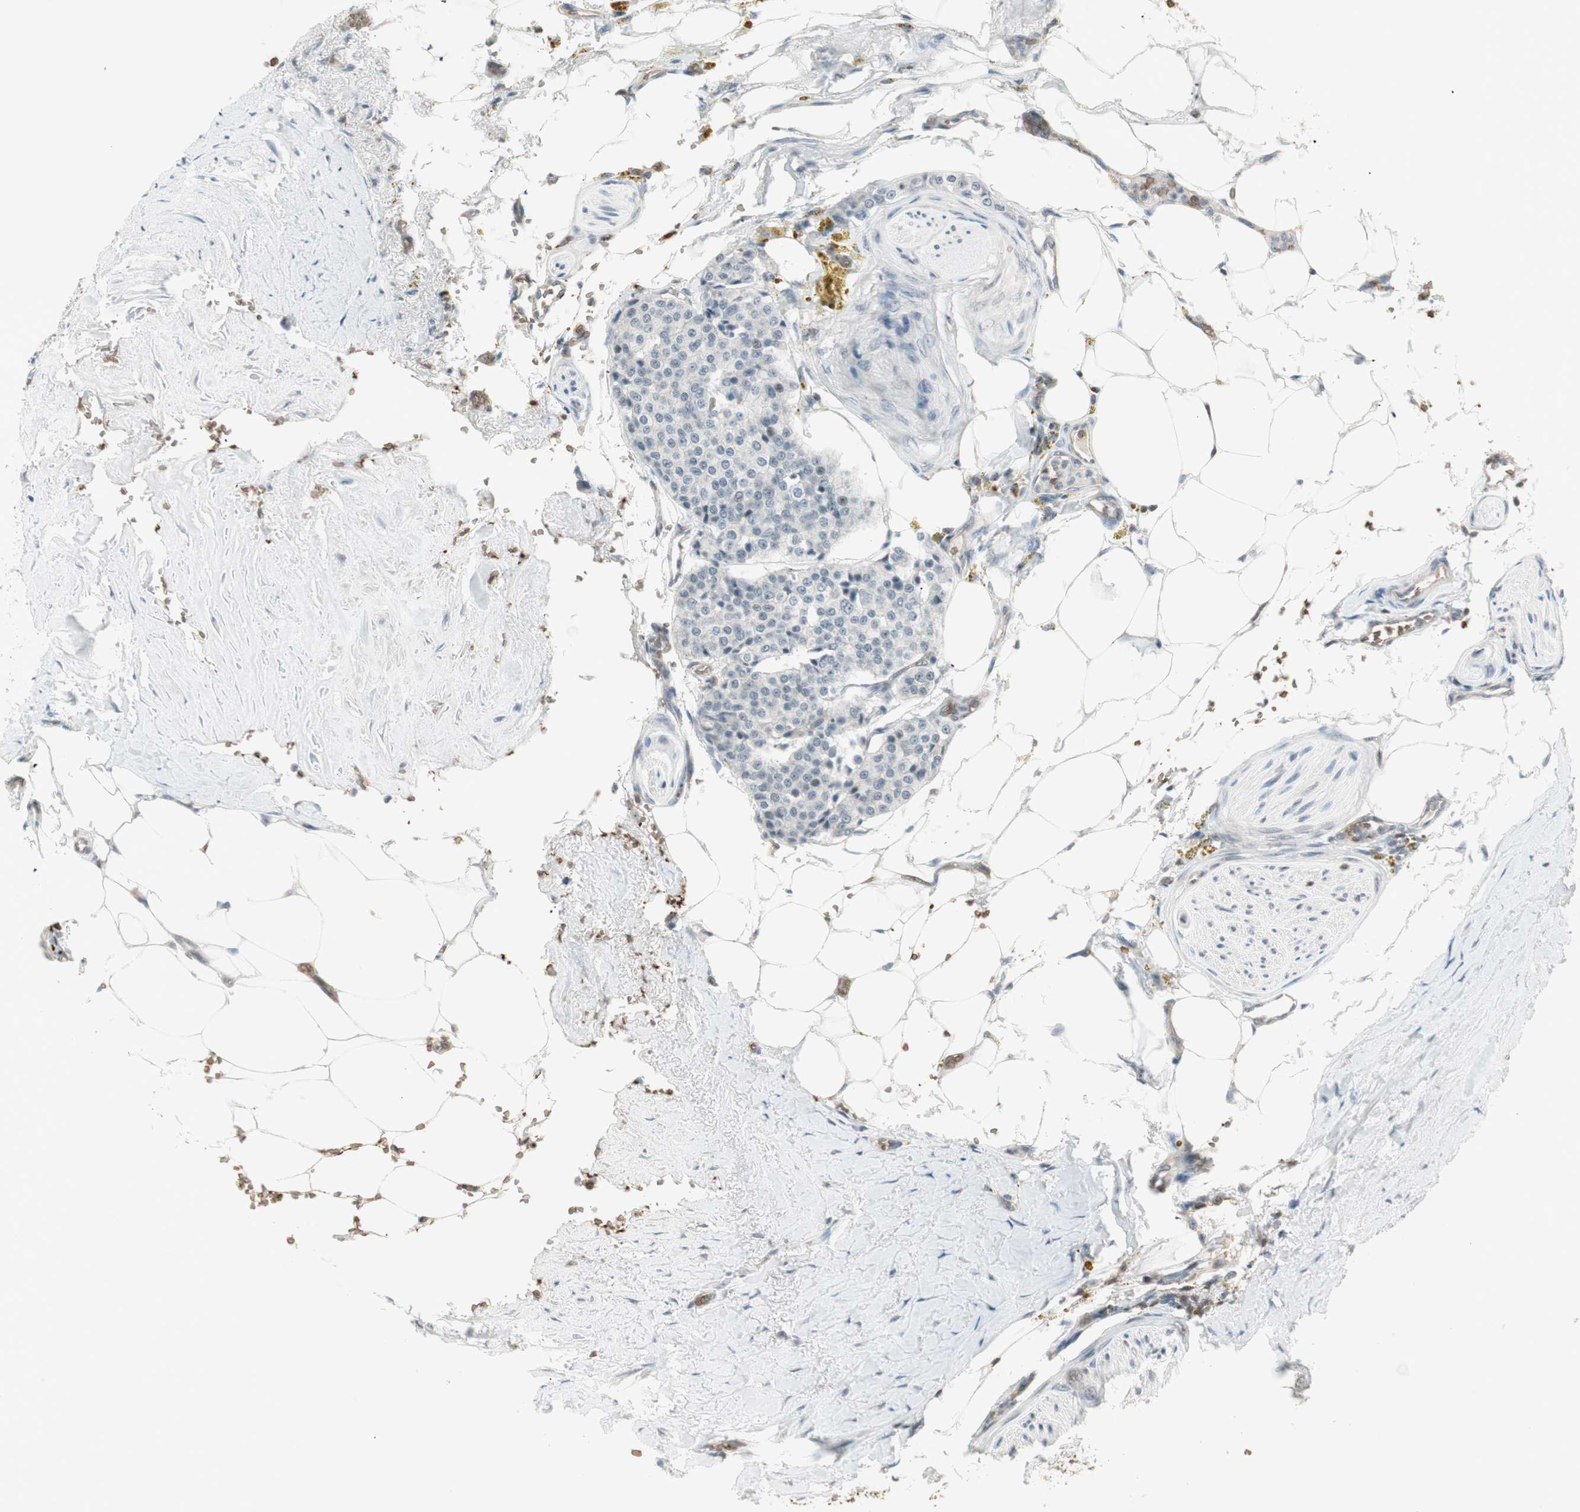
{"staining": {"intensity": "negative", "quantity": "none", "location": "none"}, "tissue": "carcinoid", "cell_type": "Tumor cells", "image_type": "cancer", "snomed": [{"axis": "morphology", "description": "Carcinoid, malignant, NOS"}, {"axis": "topography", "description": "Colon"}], "caption": "The histopathology image shows no significant expression in tumor cells of carcinoid.", "gene": "MAP4K1", "patient": {"sex": "female", "age": 61}}